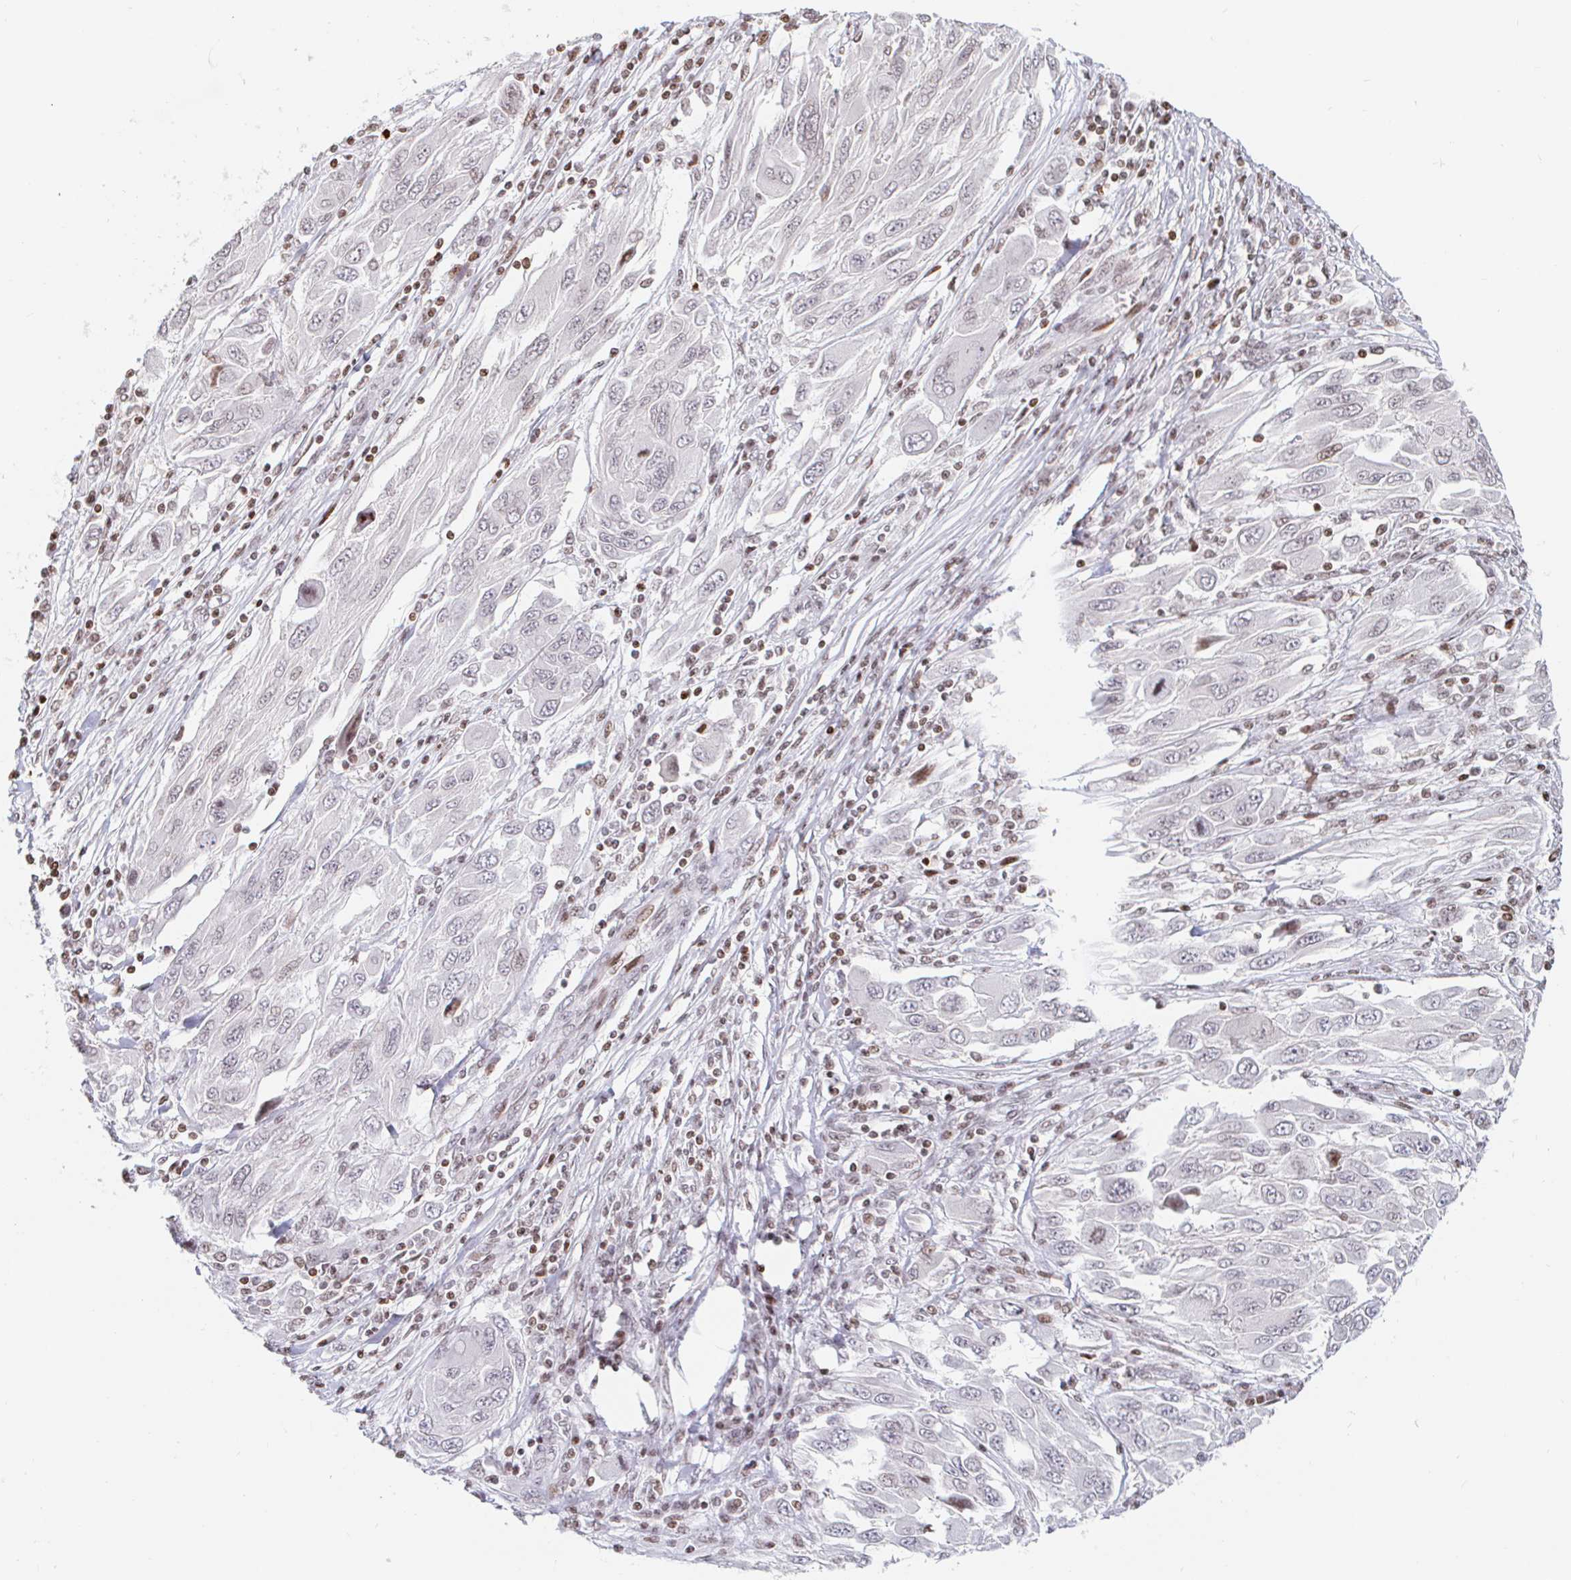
{"staining": {"intensity": "weak", "quantity": "<25%", "location": "nuclear"}, "tissue": "melanoma", "cell_type": "Tumor cells", "image_type": "cancer", "snomed": [{"axis": "morphology", "description": "Malignant melanoma, NOS"}, {"axis": "topography", "description": "Skin"}], "caption": "Immunohistochemistry (IHC) image of human malignant melanoma stained for a protein (brown), which displays no positivity in tumor cells.", "gene": "HOXC10", "patient": {"sex": "female", "age": 91}}